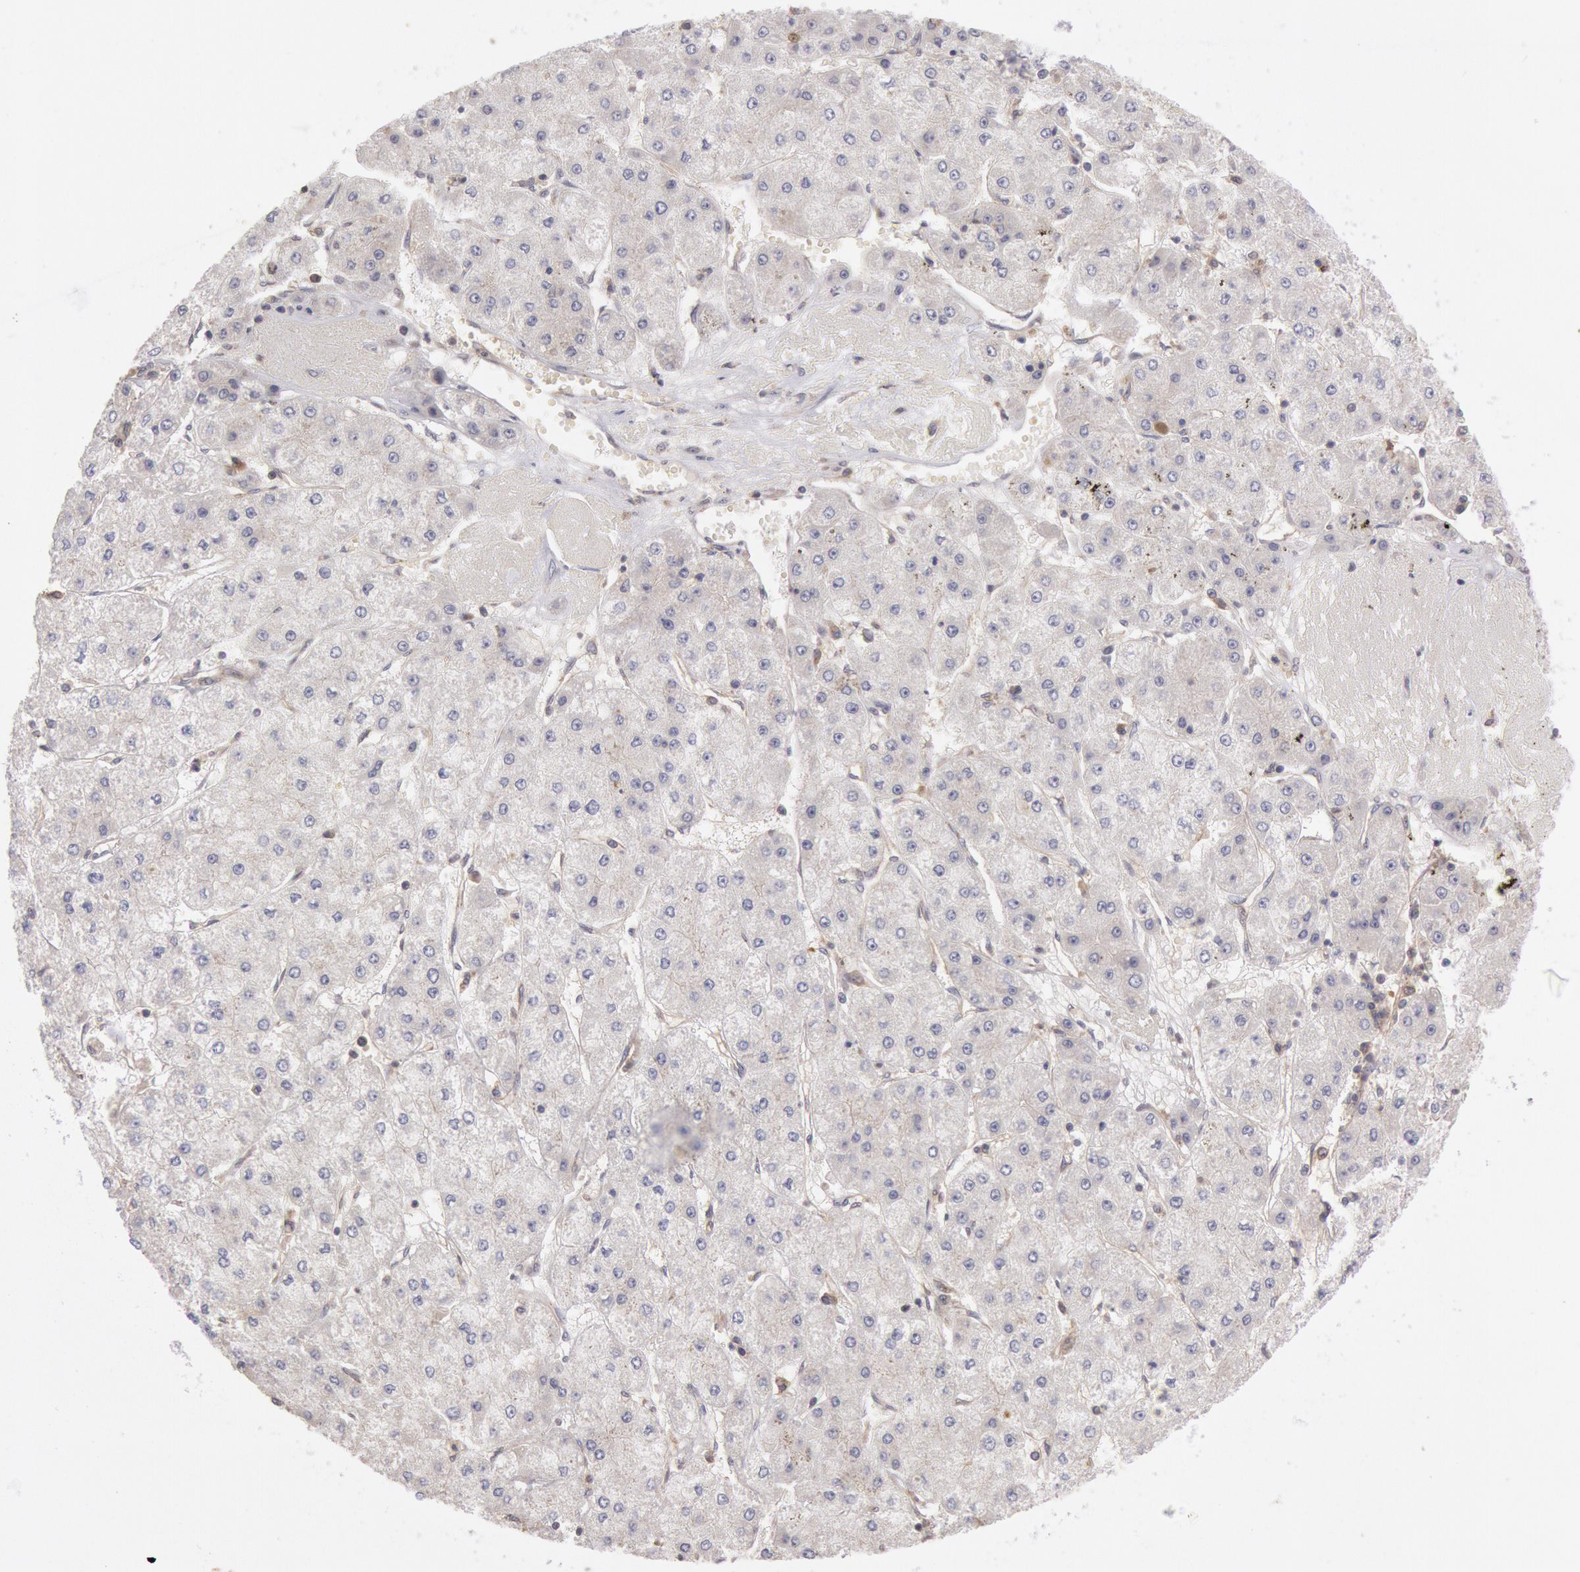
{"staining": {"intensity": "negative", "quantity": "none", "location": "none"}, "tissue": "liver cancer", "cell_type": "Tumor cells", "image_type": "cancer", "snomed": [{"axis": "morphology", "description": "Carcinoma, Hepatocellular, NOS"}, {"axis": "topography", "description": "Liver"}], "caption": "The image displays no staining of tumor cells in liver cancer.", "gene": "PLA2G6", "patient": {"sex": "female", "age": 52}}